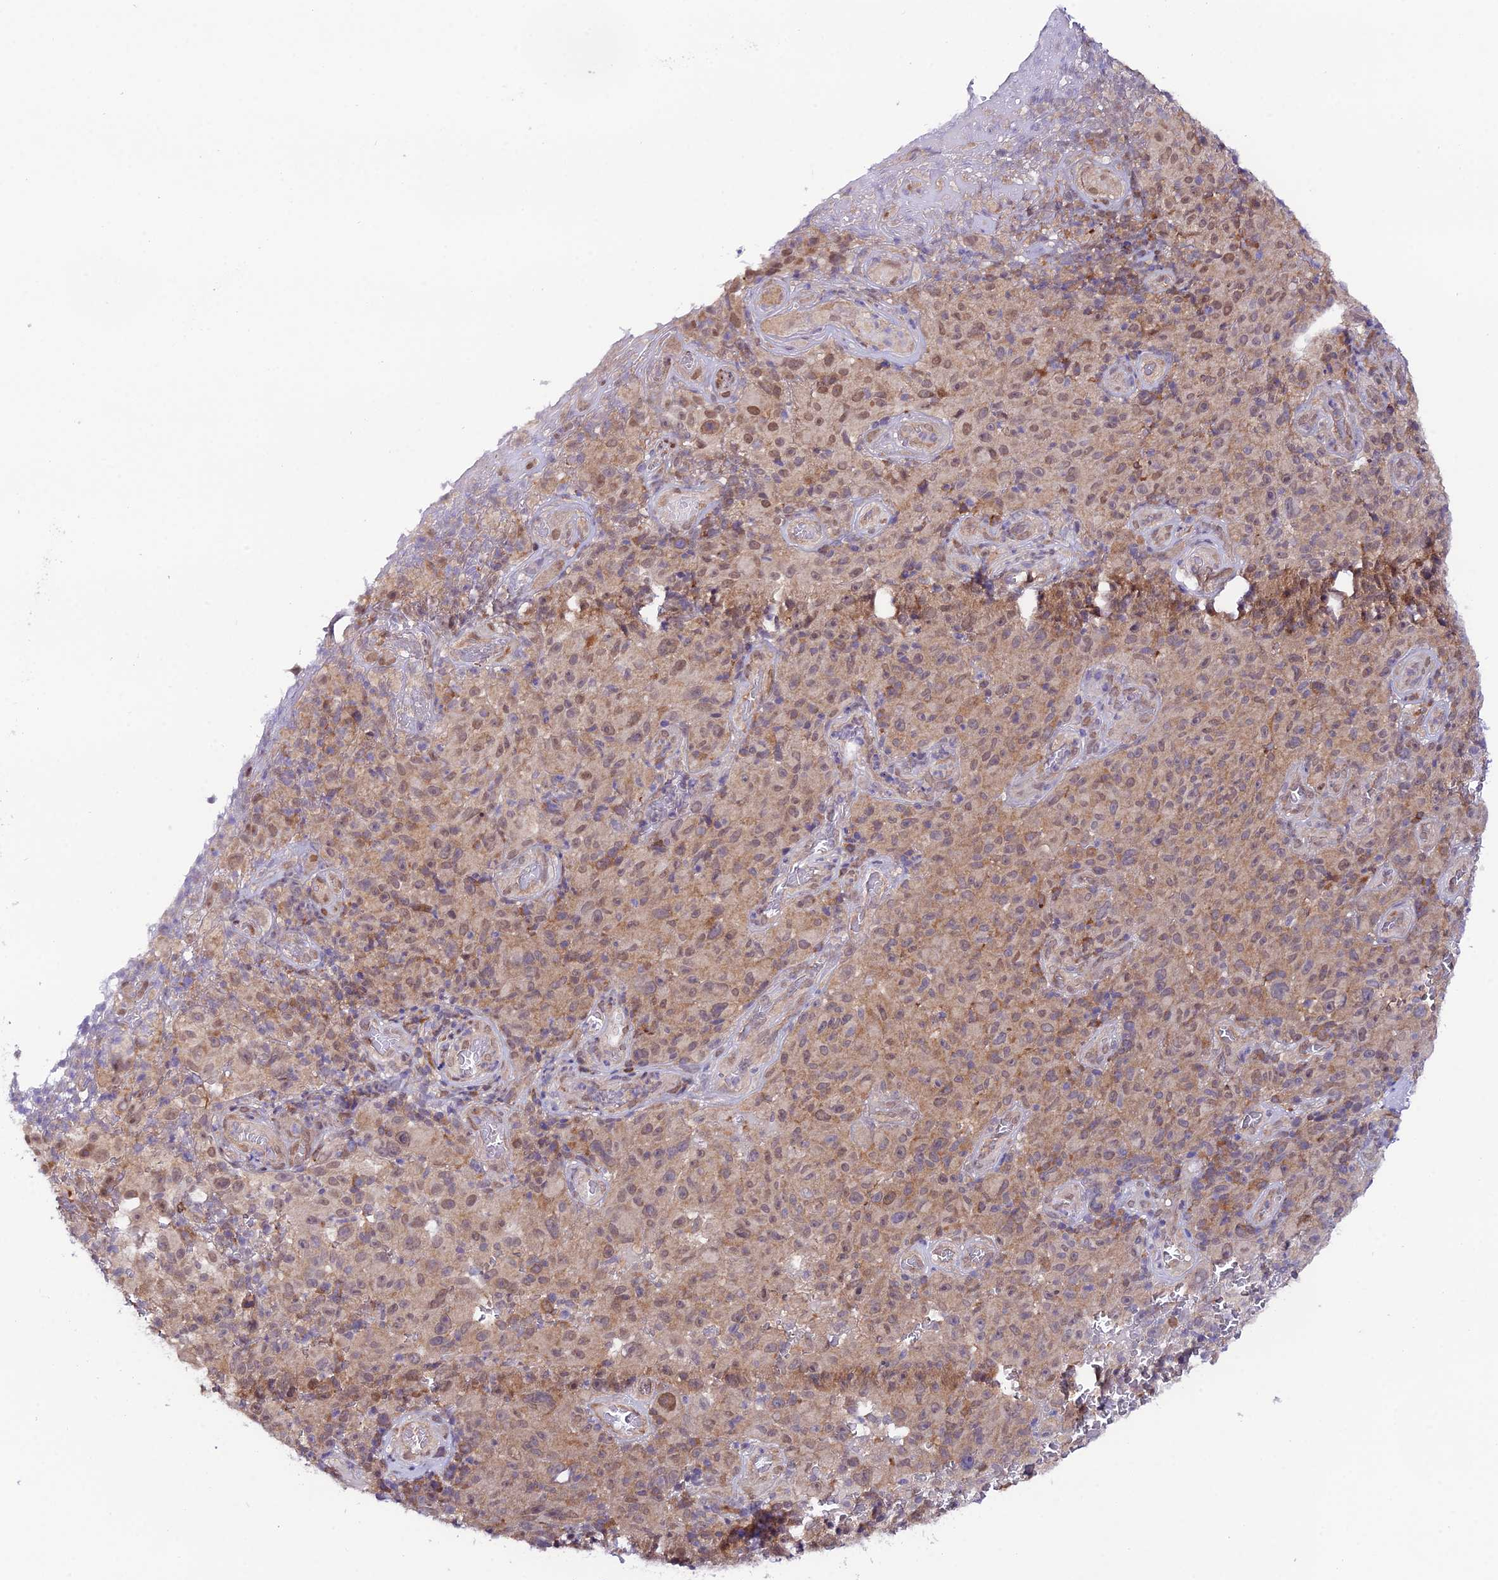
{"staining": {"intensity": "weak", "quantity": "25%-75%", "location": "cytoplasmic/membranous,nuclear"}, "tissue": "melanoma", "cell_type": "Tumor cells", "image_type": "cancer", "snomed": [{"axis": "morphology", "description": "Malignant melanoma, NOS"}, {"axis": "topography", "description": "Skin"}], "caption": "A histopathology image of melanoma stained for a protein reveals weak cytoplasmic/membranous and nuclear brown staining in tumor cells. The staining was performed using DAB, with brown indicating positive protein expression. Nuclei are stained blue with hematoxylin.", "gene": "TRIM40", "patient": {"sex": "female", "age": 82}}